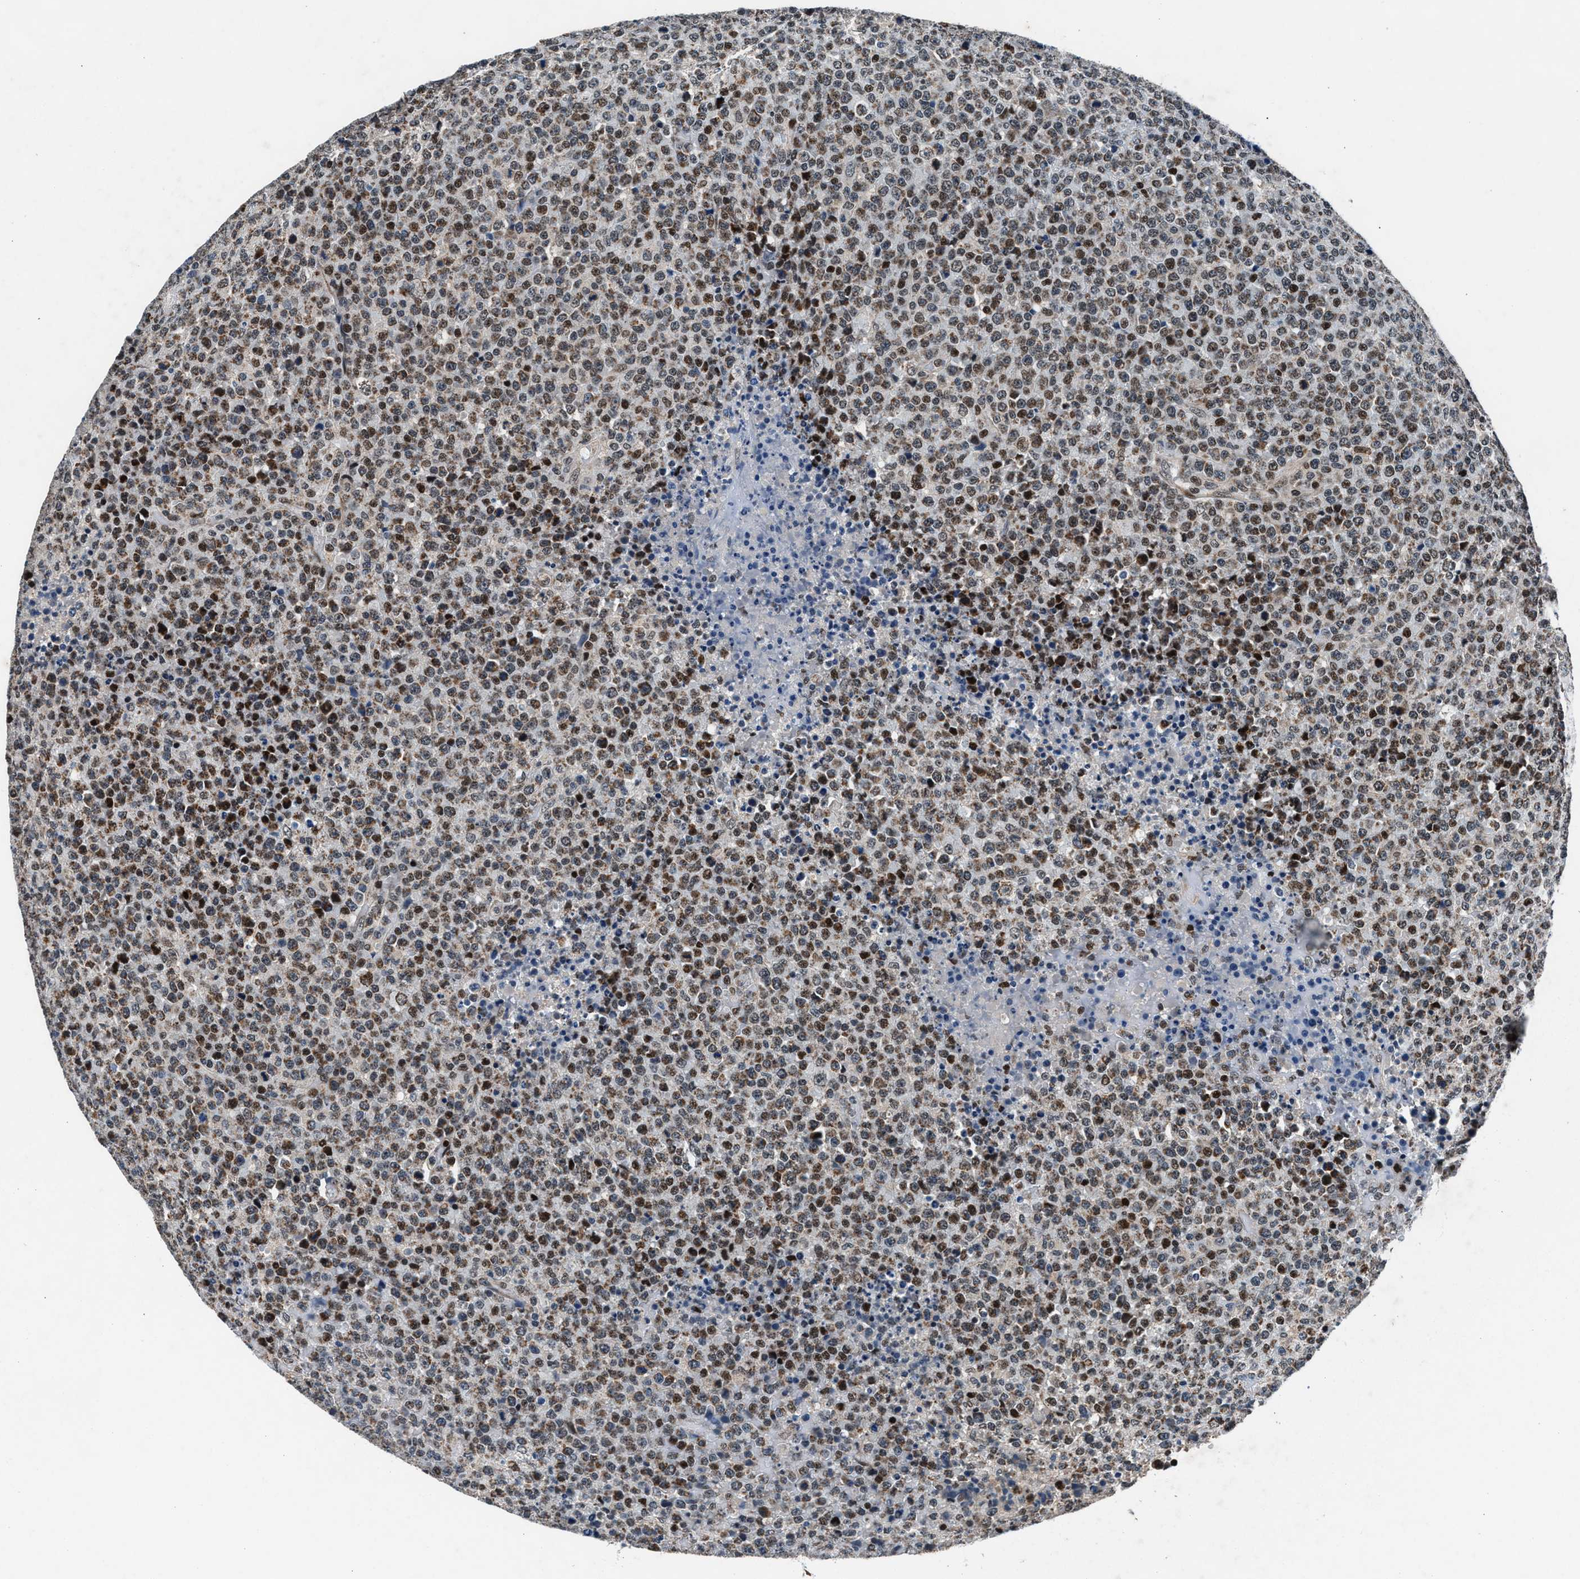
{"staining": {"intensity": "moderate", "quantity": ">75%", "location": "cytoplasmic/membranous,nuclear"}, "tissue": "lymphoma", "cell_type": "Tumor cells", "image_type": "cancer", "snomed": [{"axis": "morphology", "description": "Malignant lymphoma, non-Hodgkin's type, High grade"}, {"axis": "topography", "description": "Lymph node"}], "caption": "The immunohistochemical stain labels moderate cytoplasmic/membranous and nuclear expression in tumor cells of malignant lymphoma, non-Hodgkin's type (high-grade) tissue.", "gene": "PRRC2B", "patient": {"sex": "male", "age": 13}}